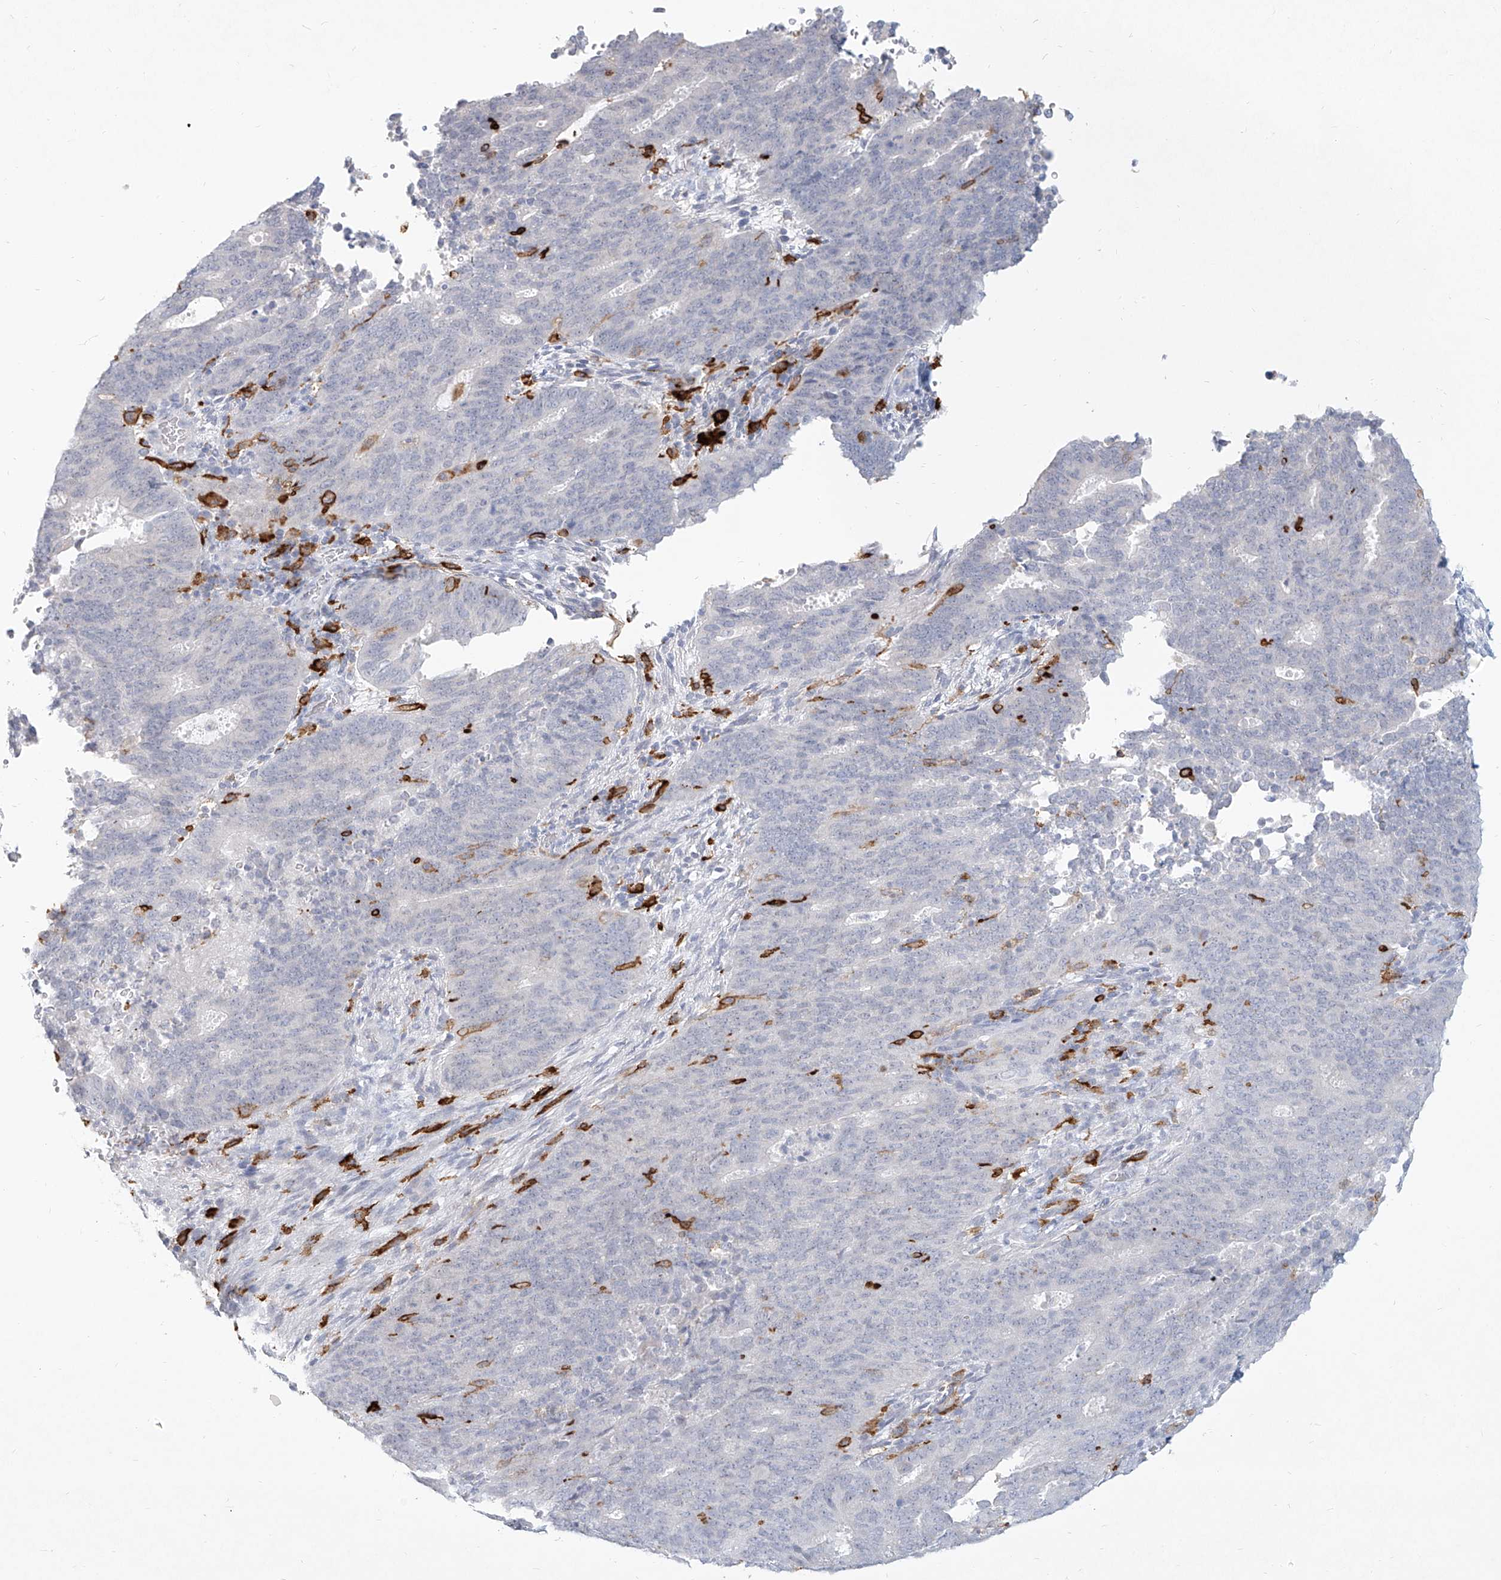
{"staining": {"intensity": "negative", "quantity": "none", "location": "none"}, "tissue": "cervical cancer", "cell_type": "Tumor cells", "image_type": "cancer", "snomed": [{"axis": "morphology", "description": "Adenocarcinoma, NOS"}, {"axis": "topography", "description": "Cervix"}], "caption": "This is an IHC photomicrograph of human cervical cancer. There is no staining in tumor cells.", "gene": "CD209", "patient": {"sex": "female", "age": 44}}